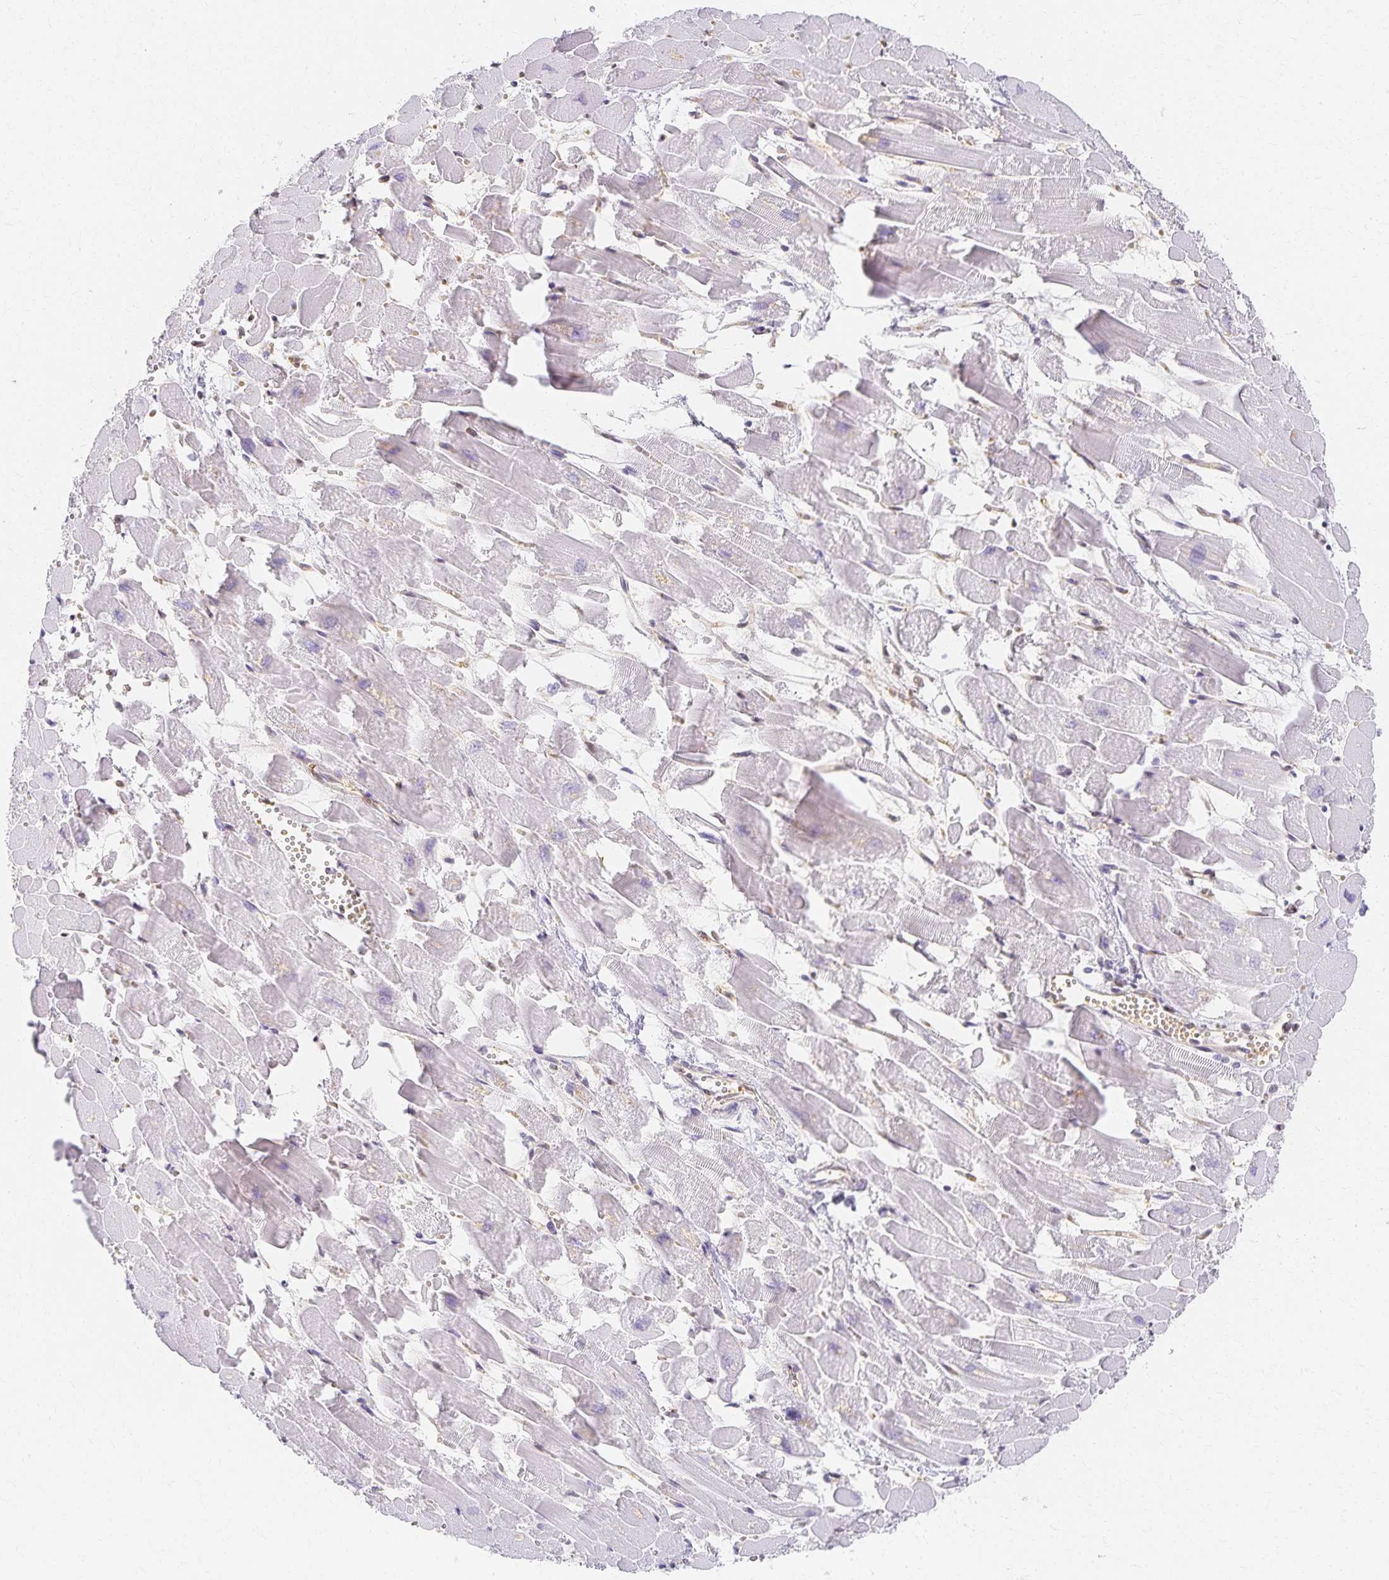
{"staining": {"intensity": "negative", "quantity": "none", "location": "none"}, "tissue": "heart muscle", "cell_type": "Cardiomyocytes", "image_type": "normal", "snomed": [{"axis": "morphology", "description": "Normal tissue, NOS"}, {"axis": "topography", "description": "Heart"}], "caption": "Immunohistochemistry histopathology image of normal heart muscle: heart muscle stained with DAB displays no significant protein expression in cardiomyocytes.", "gene": "AZGP1", "patient": {"sex": "female", "age": 52}}